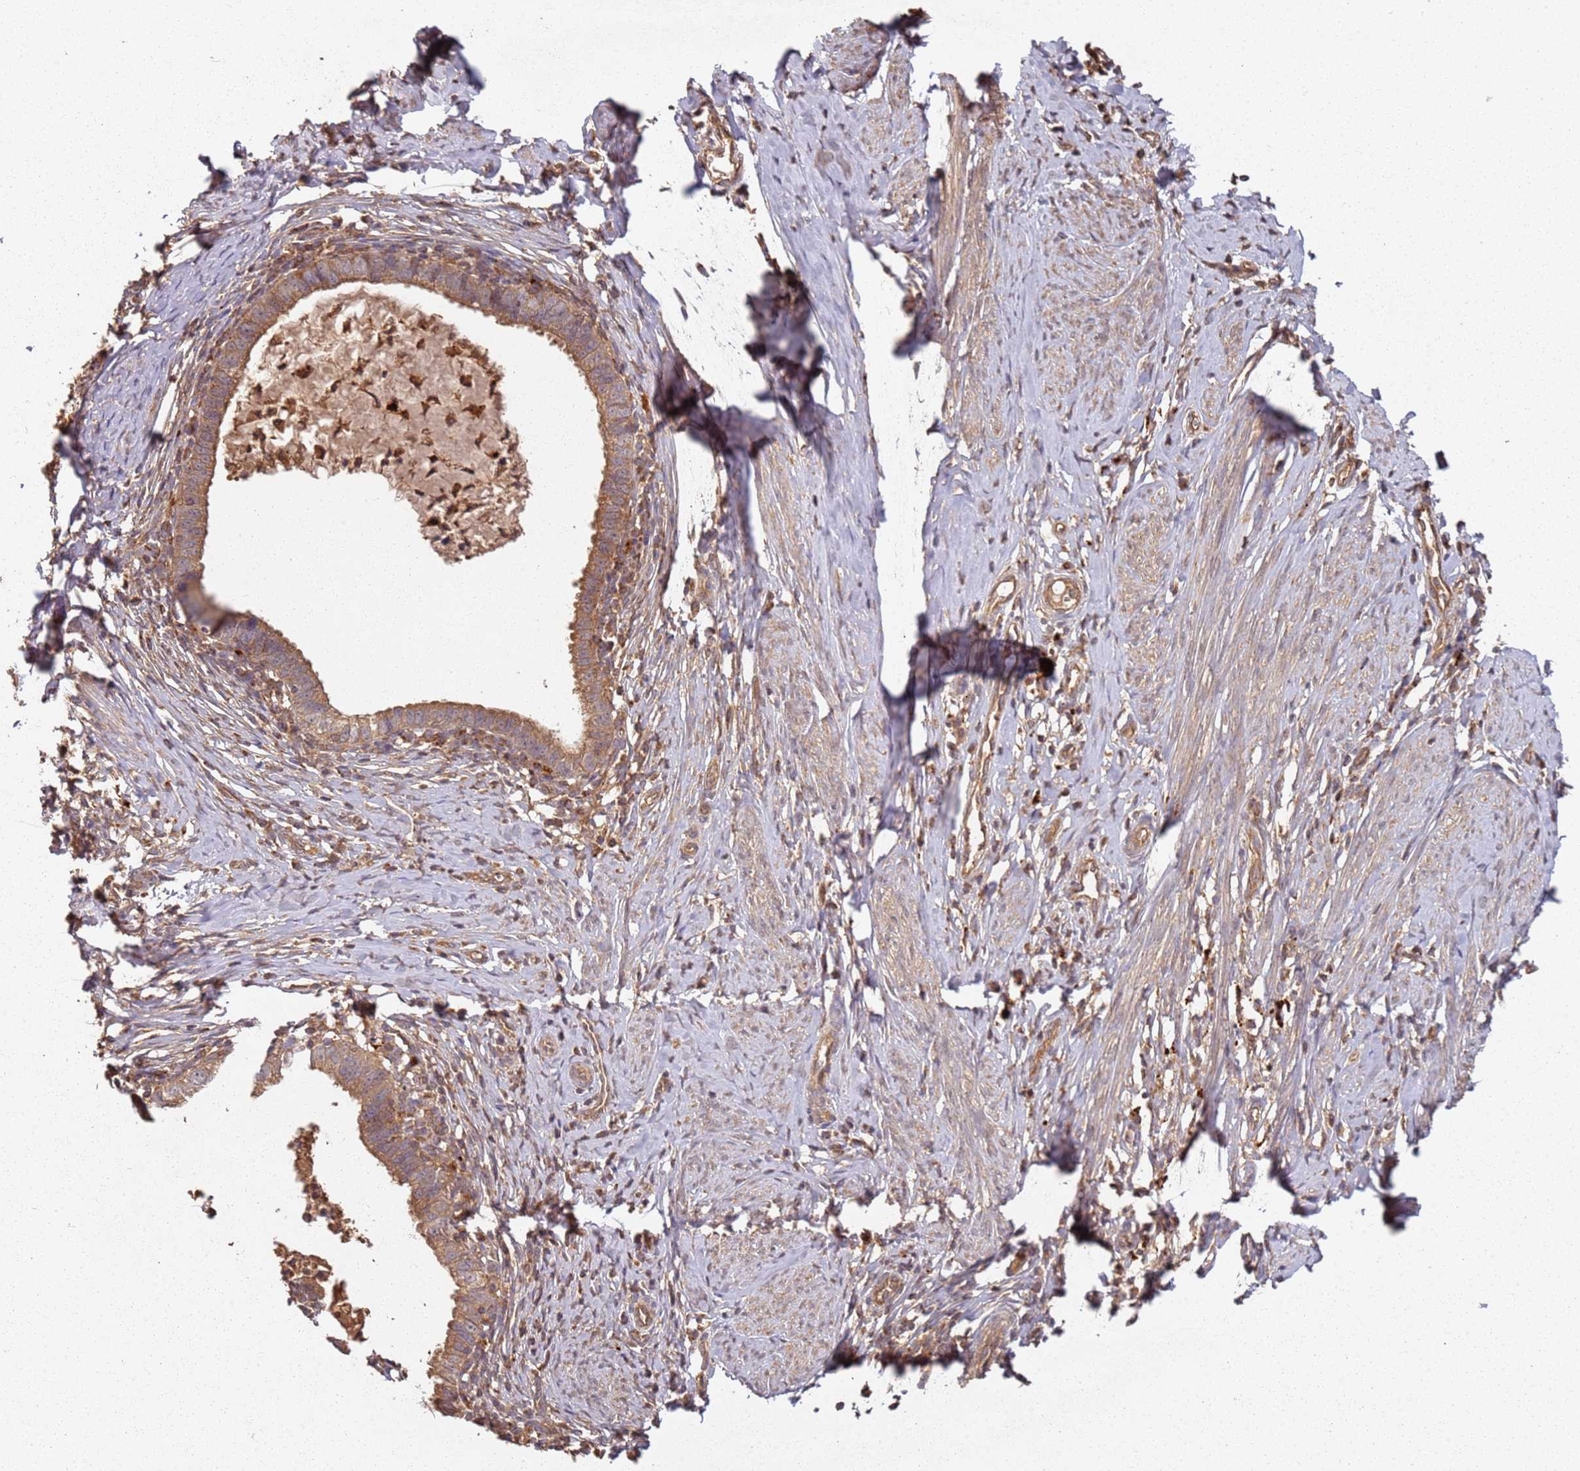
{"staining": {"intensity": "moderate", "quantity": ">75%", "location": "cytoplasmic/membranous"}, "tissue": "cervical cancer", "cell_type": "Tumor cells", "image_type": "cancer", "snomed": [{"axis": "morphology", "description": "Adenocarcinoma, NOS"}, {"axis": "topography", "description": "Cervix"}], "caption": "A brown stain highlights moderate cytoplasmic/membranous positivity of a protein in cervical cancer tumor cells.", "gene": "SCGB2B2", "patient": {"sex": "female", "age": 36}}